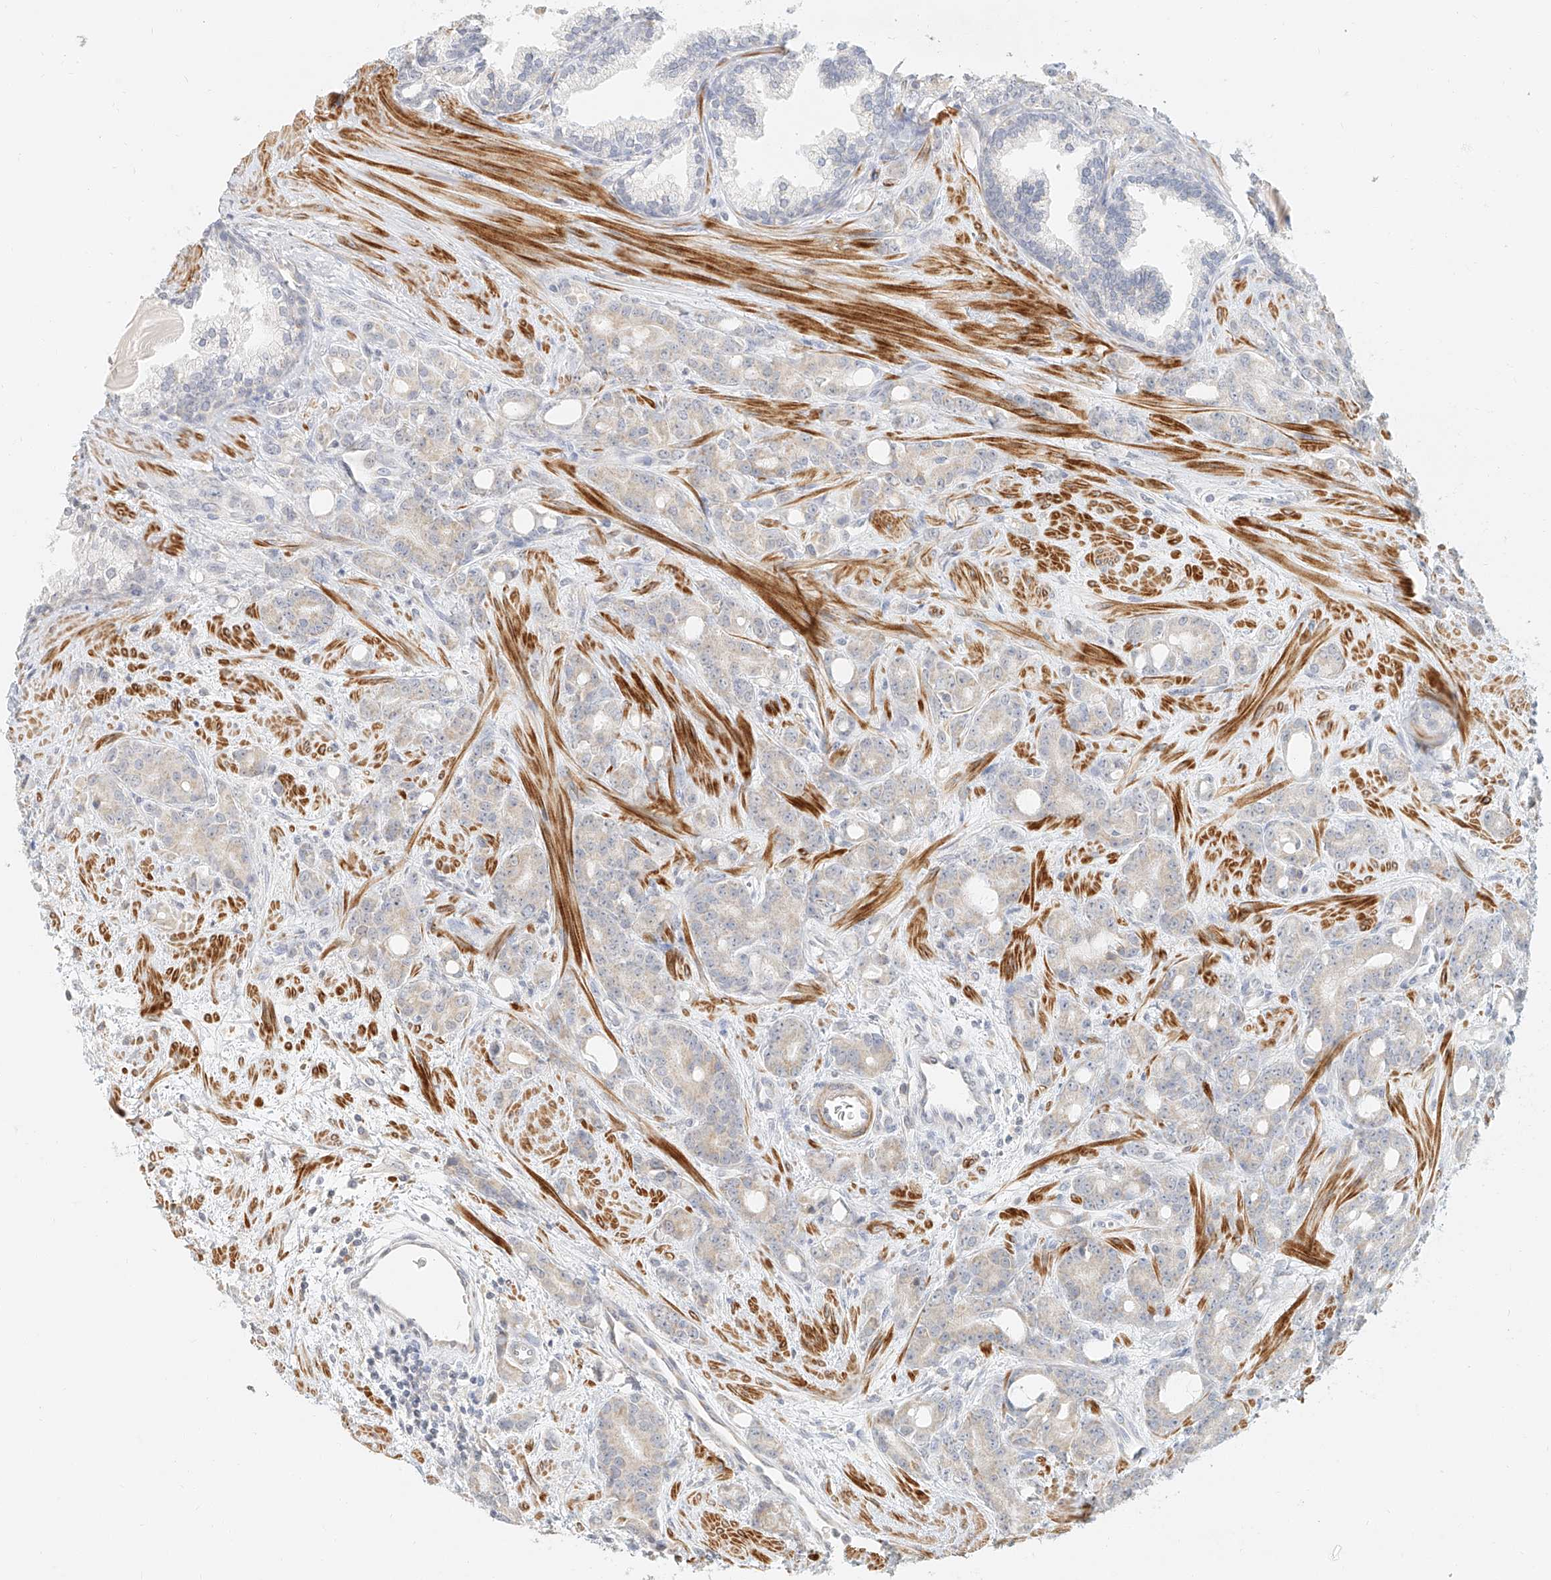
{"staining": {"intensity": "negative", "quantity": "none", "location": "none"}, "tissue": "prostate cancer", "cell_type": "Tumor cells", "image_type": "cancer", "snomed": [{"axis": "morphology", "description": "Adenocarcinoma, High grade"}, {"axis": "topography", "description": "Prostate"}], "caption": "The photomicrograph displays no staining of tumor cells in prostate high-grade adenocarcinoma. The staining was performed using DAB to visualize the protein expression in brown, while the nuclei were stained in blue with hematoxylin (Magnification: 20x).", "gene": "CXorf58", "patient": {"sex": "male", "age": 62}}